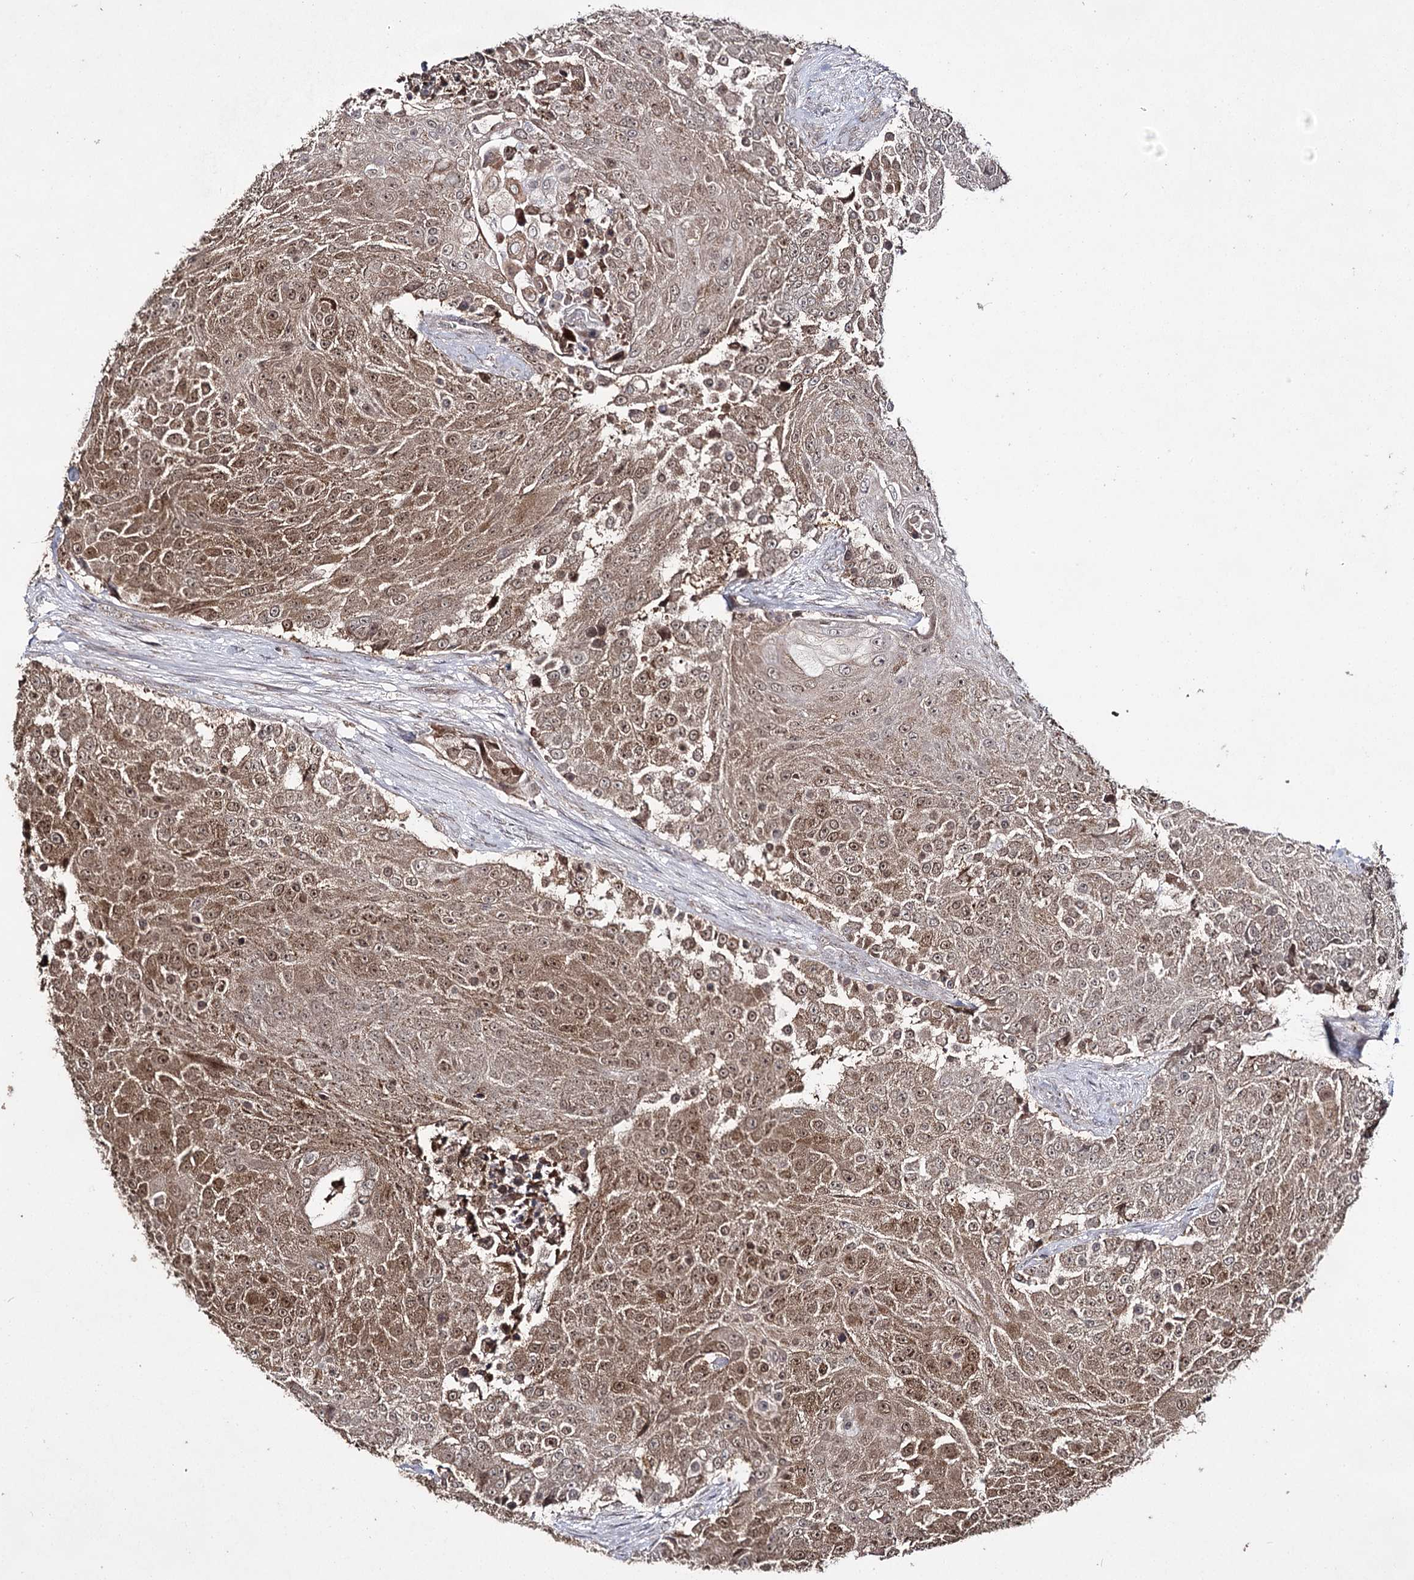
{"staining": {"intensity": "moderate", "quantity": ">75%", "location": "cytoplasmic/membranous,nuclear"}, "tissue": "urothelial cancer", "cell_type": "Tumor cells", "image_type": "cancer", "snomed": [{"axis": "morphology", "description": "Urothelial carcinoma, High grade"}, {"axis": "topography", "description": "Urinary bladder"}], "caption": "An image of urothelial cancer stained for a protein exhibits moderate cytoplasmic/membranous and nuclear brown staining in tumor cells. (DAB IHC with brightfield microscopy, high magnification).", "gene": "ACTR6", "patient": {"sex": "female", "age": 63}}